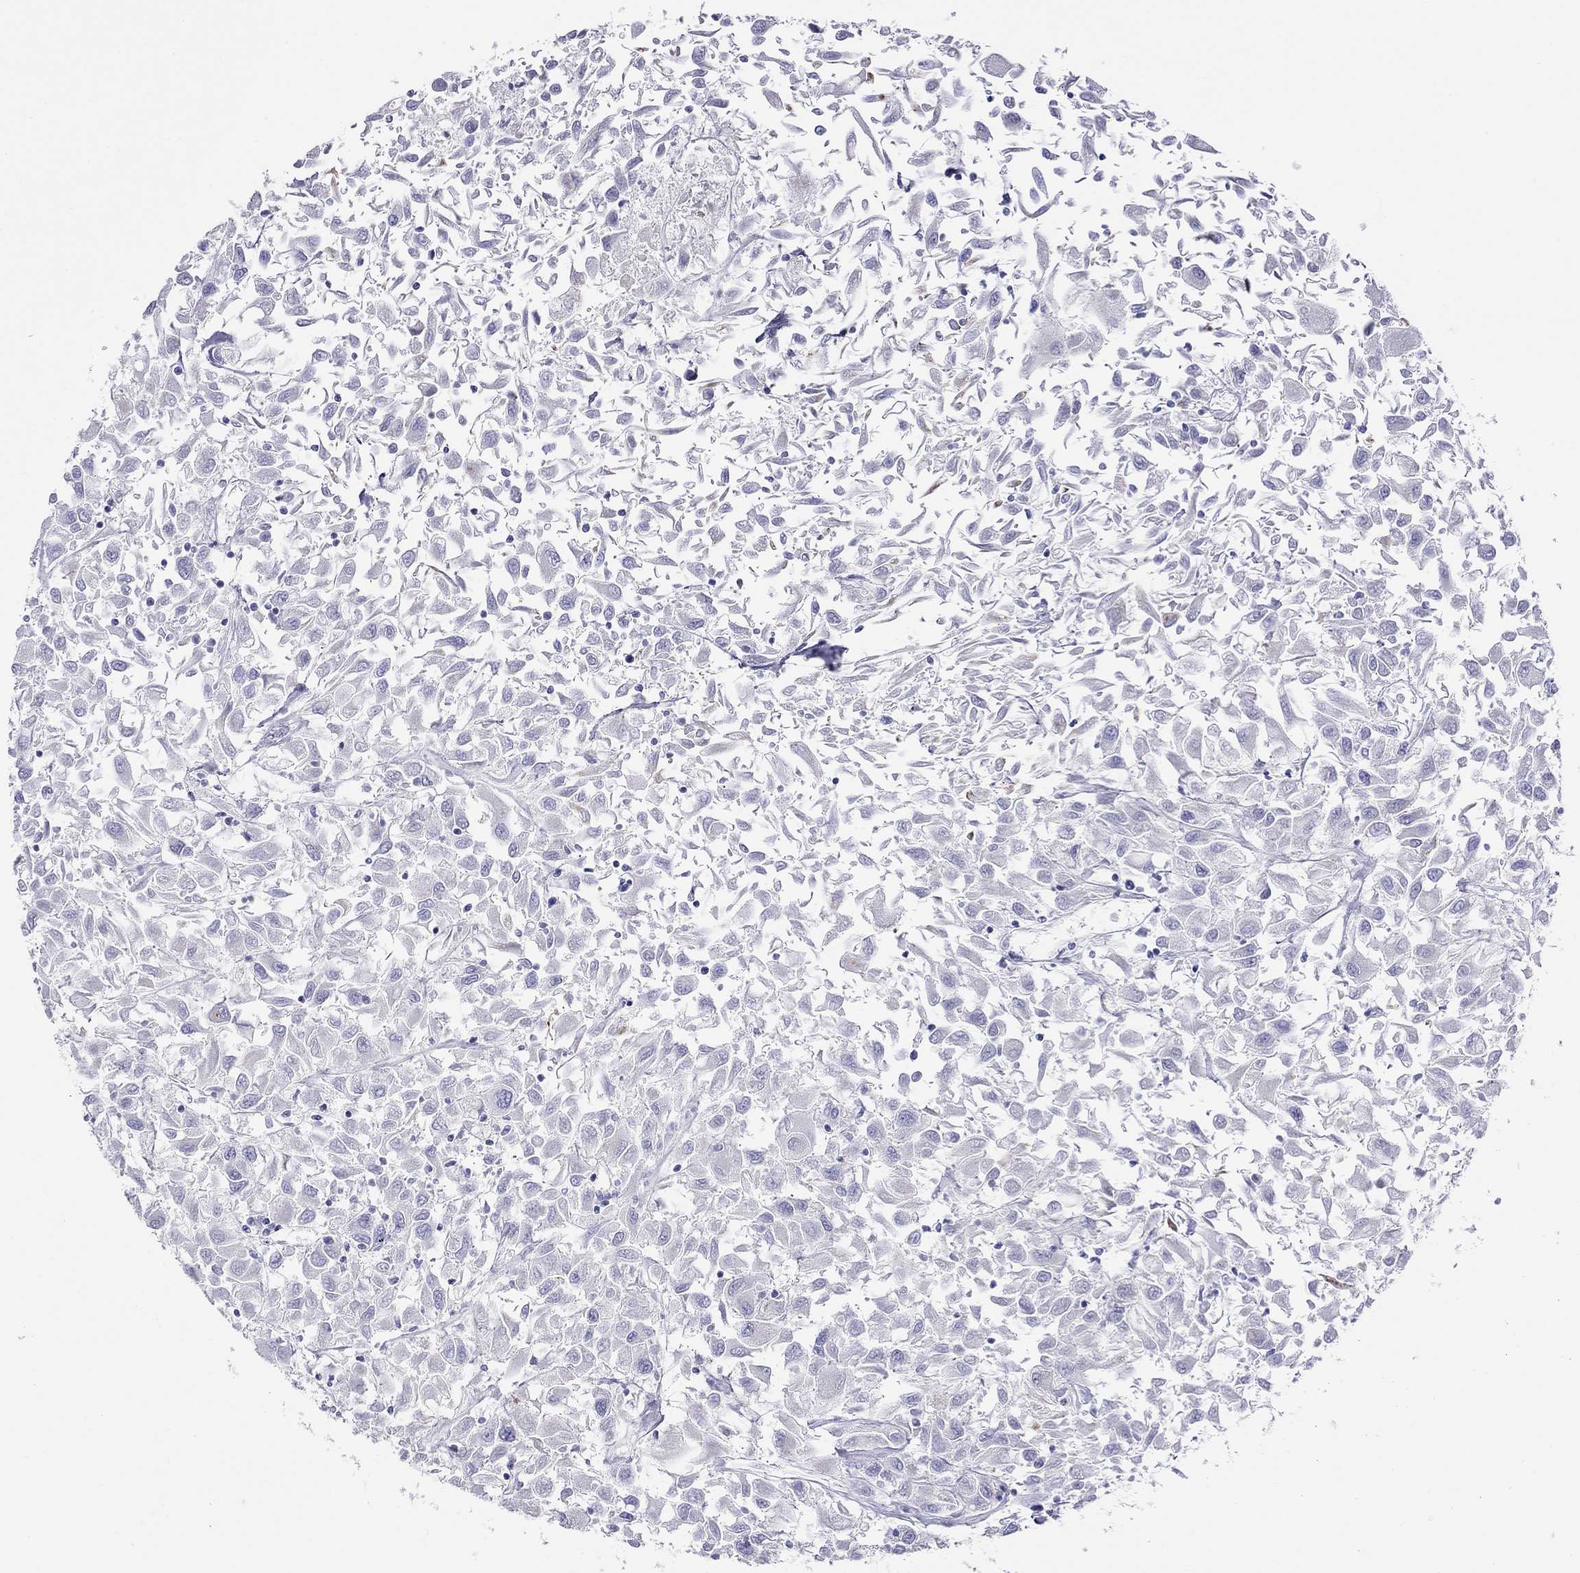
{"staining": {"intensity": "negative", "quantity": "none", "location": "none"}, "tissue": "renal cancer", "cell_type": "Tumor cells", "image_type": "cancer", "snomed": [{"axis": "morphology", "description": "Adenocarcinoma, NOS"}, {"axis": "topography", "description": "Kidney"}], "caption": "A histopathology image of human renal cancer (adenocarcinoma) is negative for staining in tumor cells.", "gene": "SLC46A2", "patient": {"sex": "female", "age": 76}}